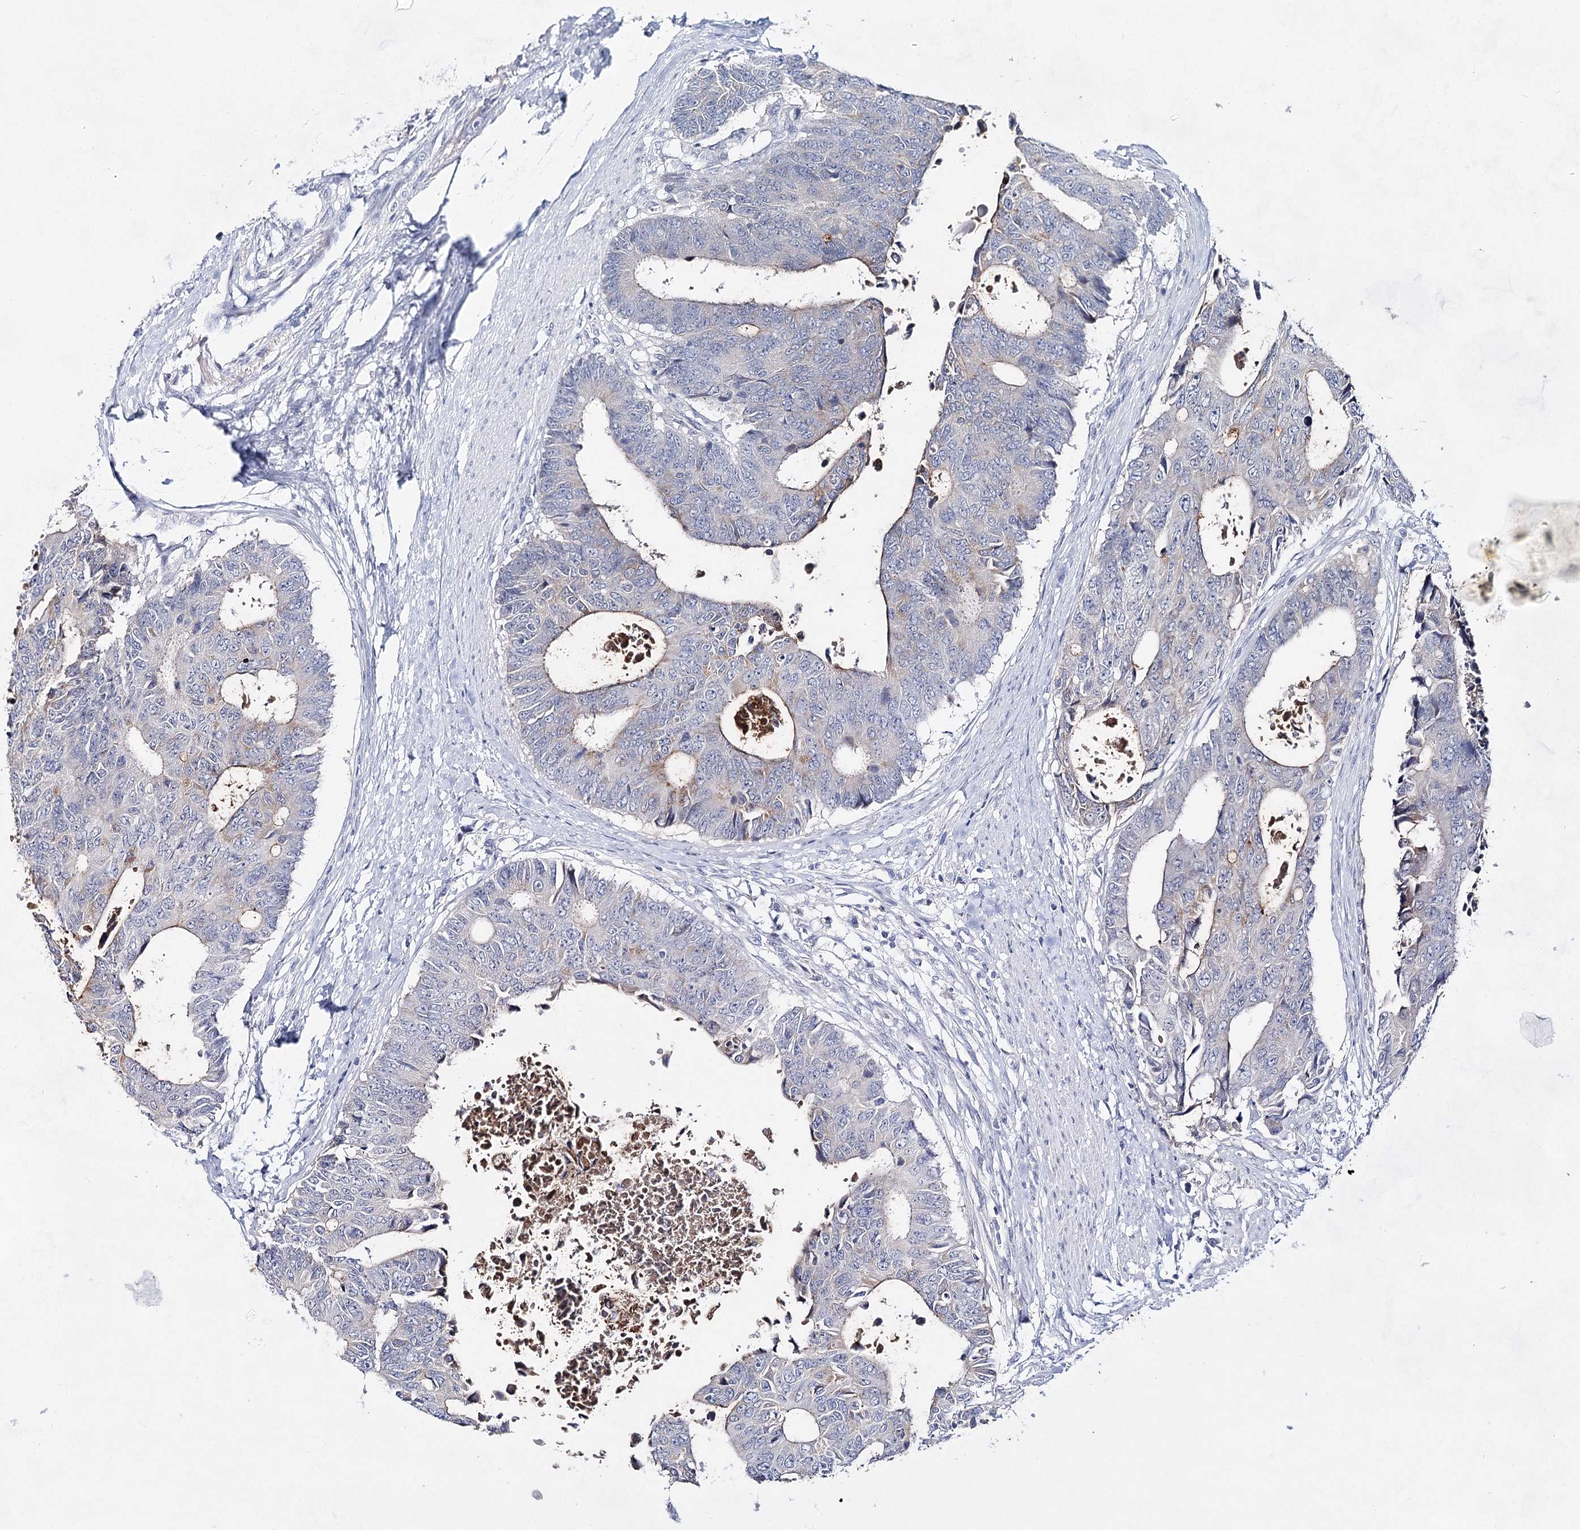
{"staining": {"intensity": "negative", "quantity": "none", "location": "none"}, "tissue": "colorectal cancer", "cell_type": "Tumor cells", "image_type": "cancer", "snomed": [{"axis": "morphology", "description": "Adenocarcinoma, NOS"}, {"axis": "topography", "description": "Rectum"}], "caption": "Immunohistochemistry (IHC) image of neoplastic tissue: adenocarcinoma (colorectal) stained with DAB (3,3'-diaminobenzidine) demonstrates no significant protein staining in tumor cells. (Brightfield microscopy of DAB (3,3'-diaminobenzidine) immunohistochemistry (IHC) at high magnification).", "gene": "BPHL", "patient": {"sex": "male", "age": 84}}